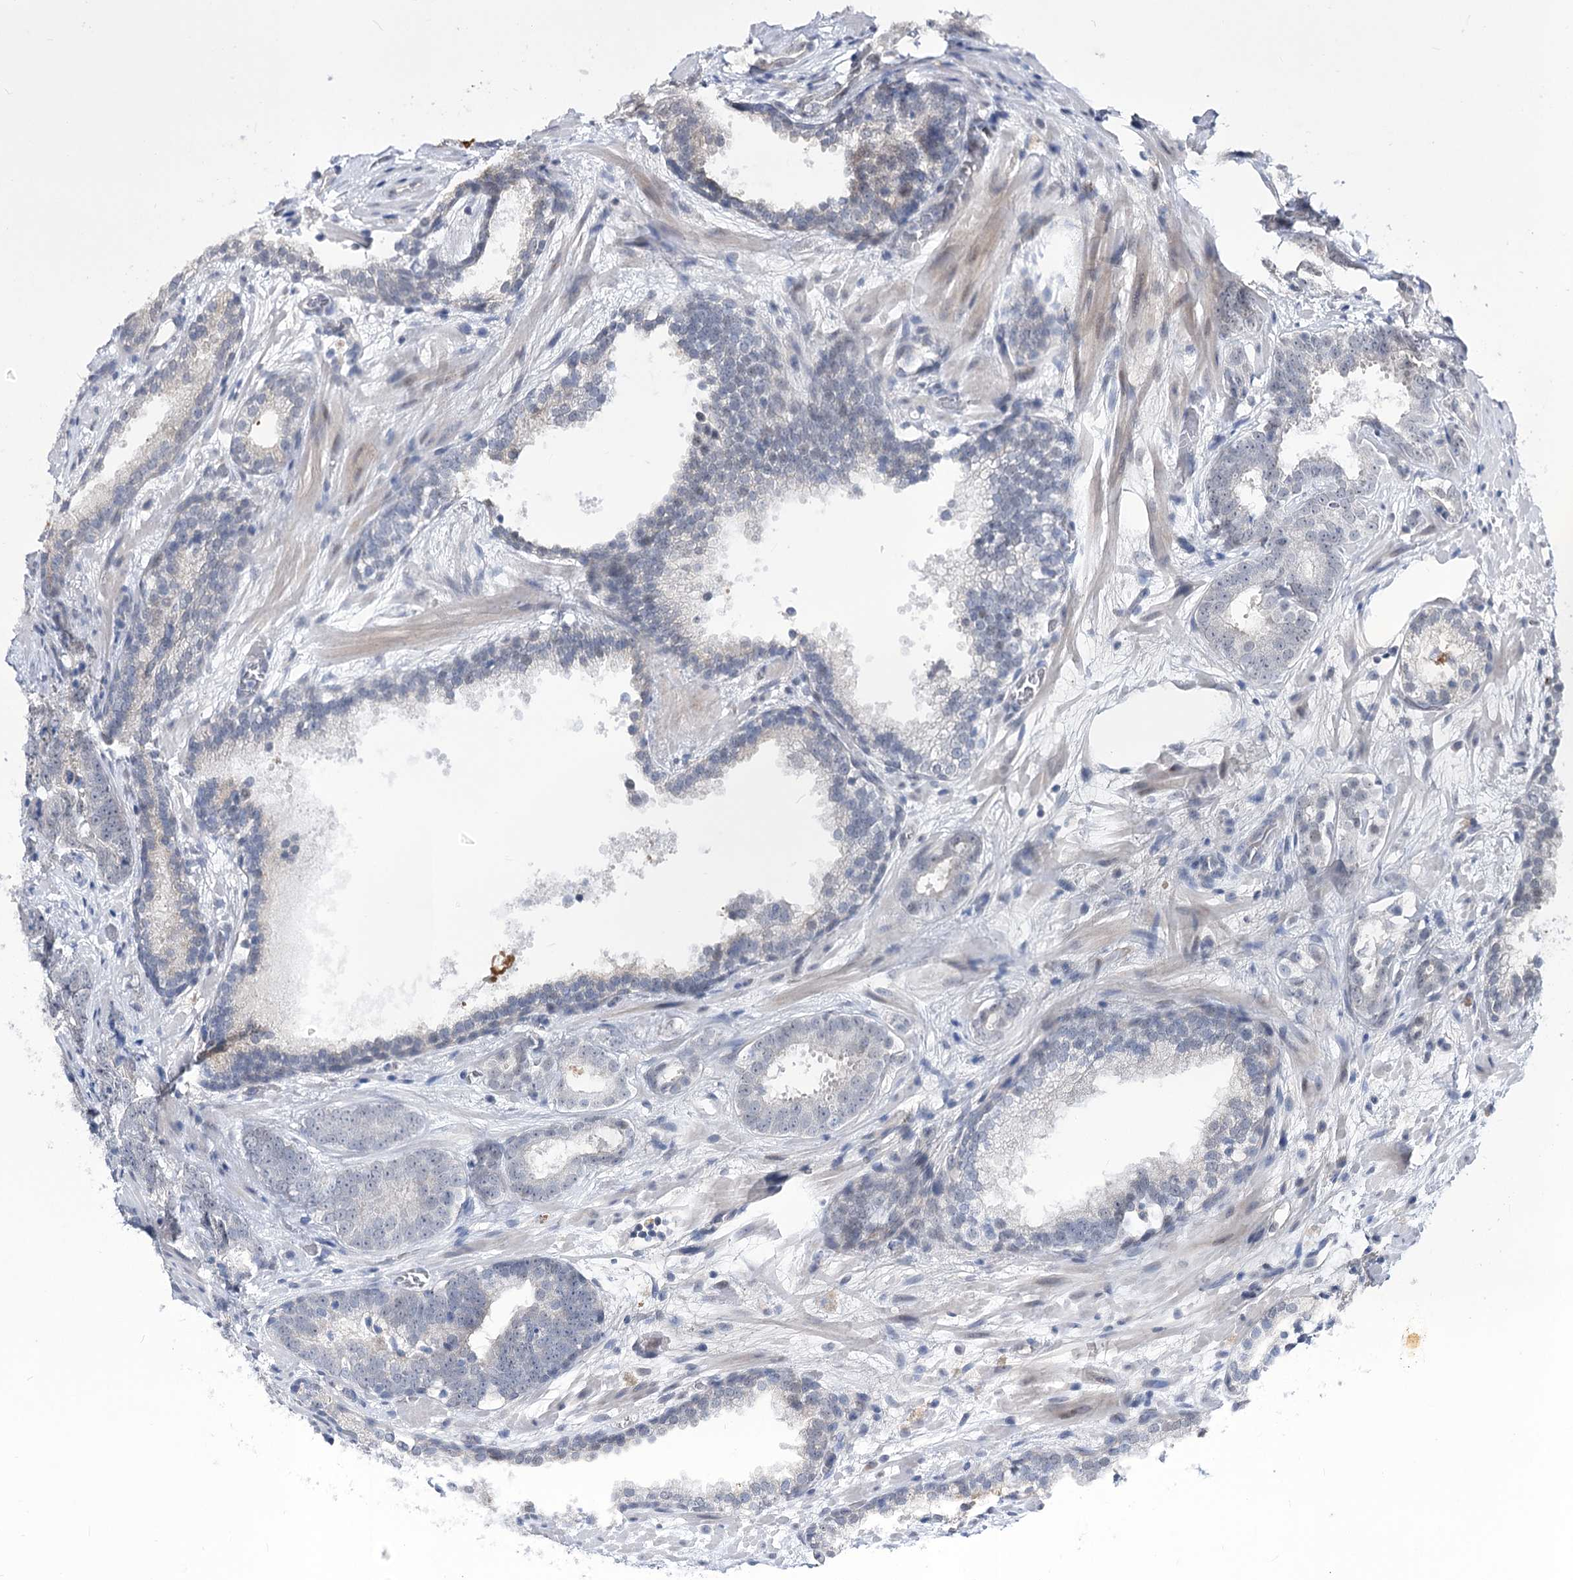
{"staining": {"intensity": "negative", "quantity": "none", "location": "none"}, "tissue": "prostate cancer", "cell_type": "Tumor cells", "image_type": "cancer", "snomed": [{"axis": "morphology", "description": "Adenocarcinoma, High grade"}, {"axis": "topography", "description": "Prostate"}], "caption": "High power microscopy photomicrograph of an immunohistochemistry photomicrograph of prostate cancer, revealing no significant positivity in tumor cells. (Brightfield microscopy of DAB (3,3'-diaminobenzidine) immunohistochemistry (IHC) at high magnification).", "gene": "ATP10B", "patient": {"sex": "male", "age": 57}}